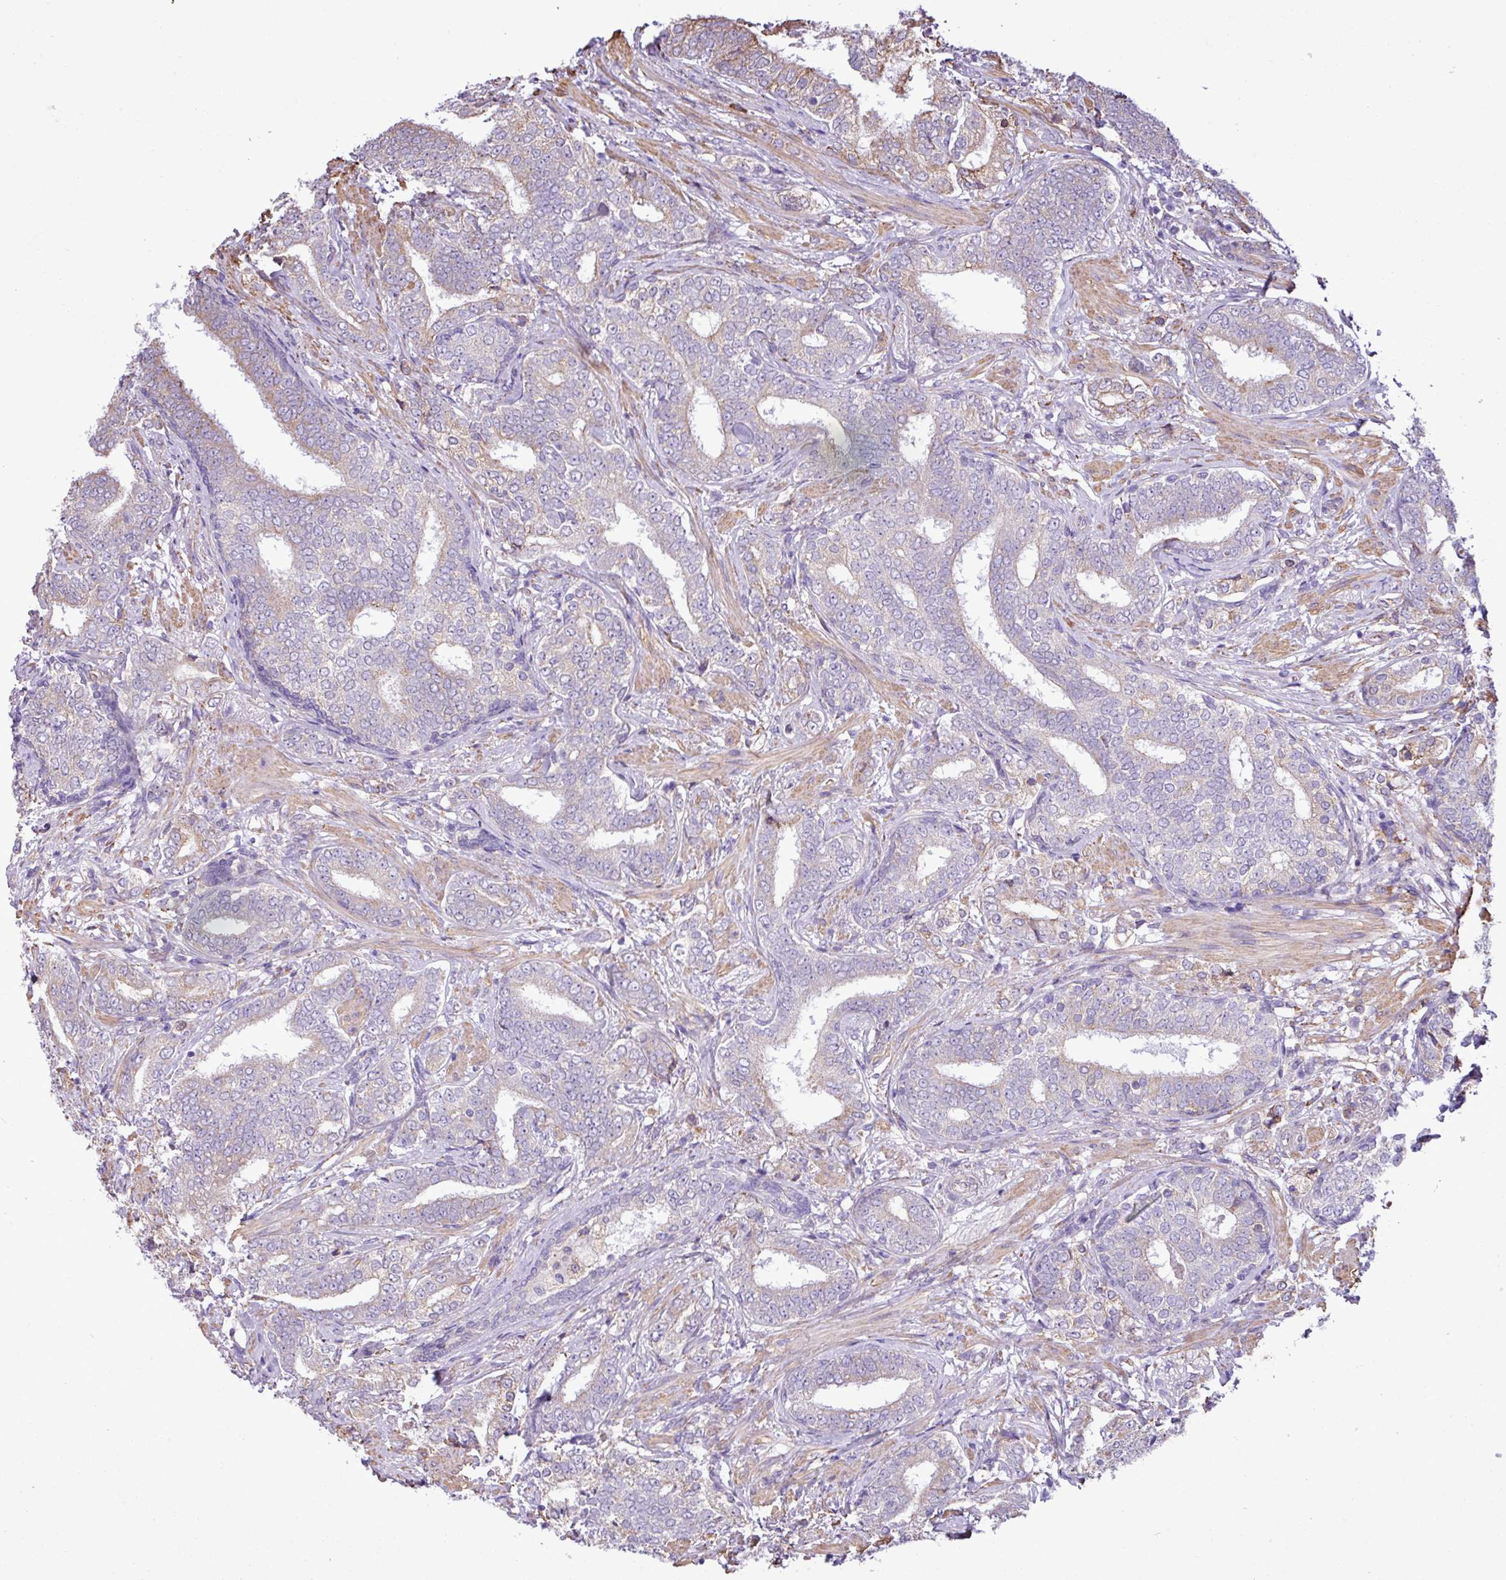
{"staining": {"intensity": "negative", "quantity": "none", "location": "none"}, "tissue": "prostate cancer", "cell_type": "Tumor cells", "image_type": "cancer", "snomed": [{"axis": "morphology", "description": "Adenocarcinoma, High grade"}, {"axis": "topography", "description": "Prostate"}], "caption": "The immunohistochemistry (IHC) micrograph has no significant expression in tumor cells of prostate cancer tissue. (DAB (3,3'-diaminobenzidine) immunohistochemistry visualized using brightfield microscopy, high magnification).", "gene": "ZSCAN5A", "patient": {"sex": "male", "age": 72}}